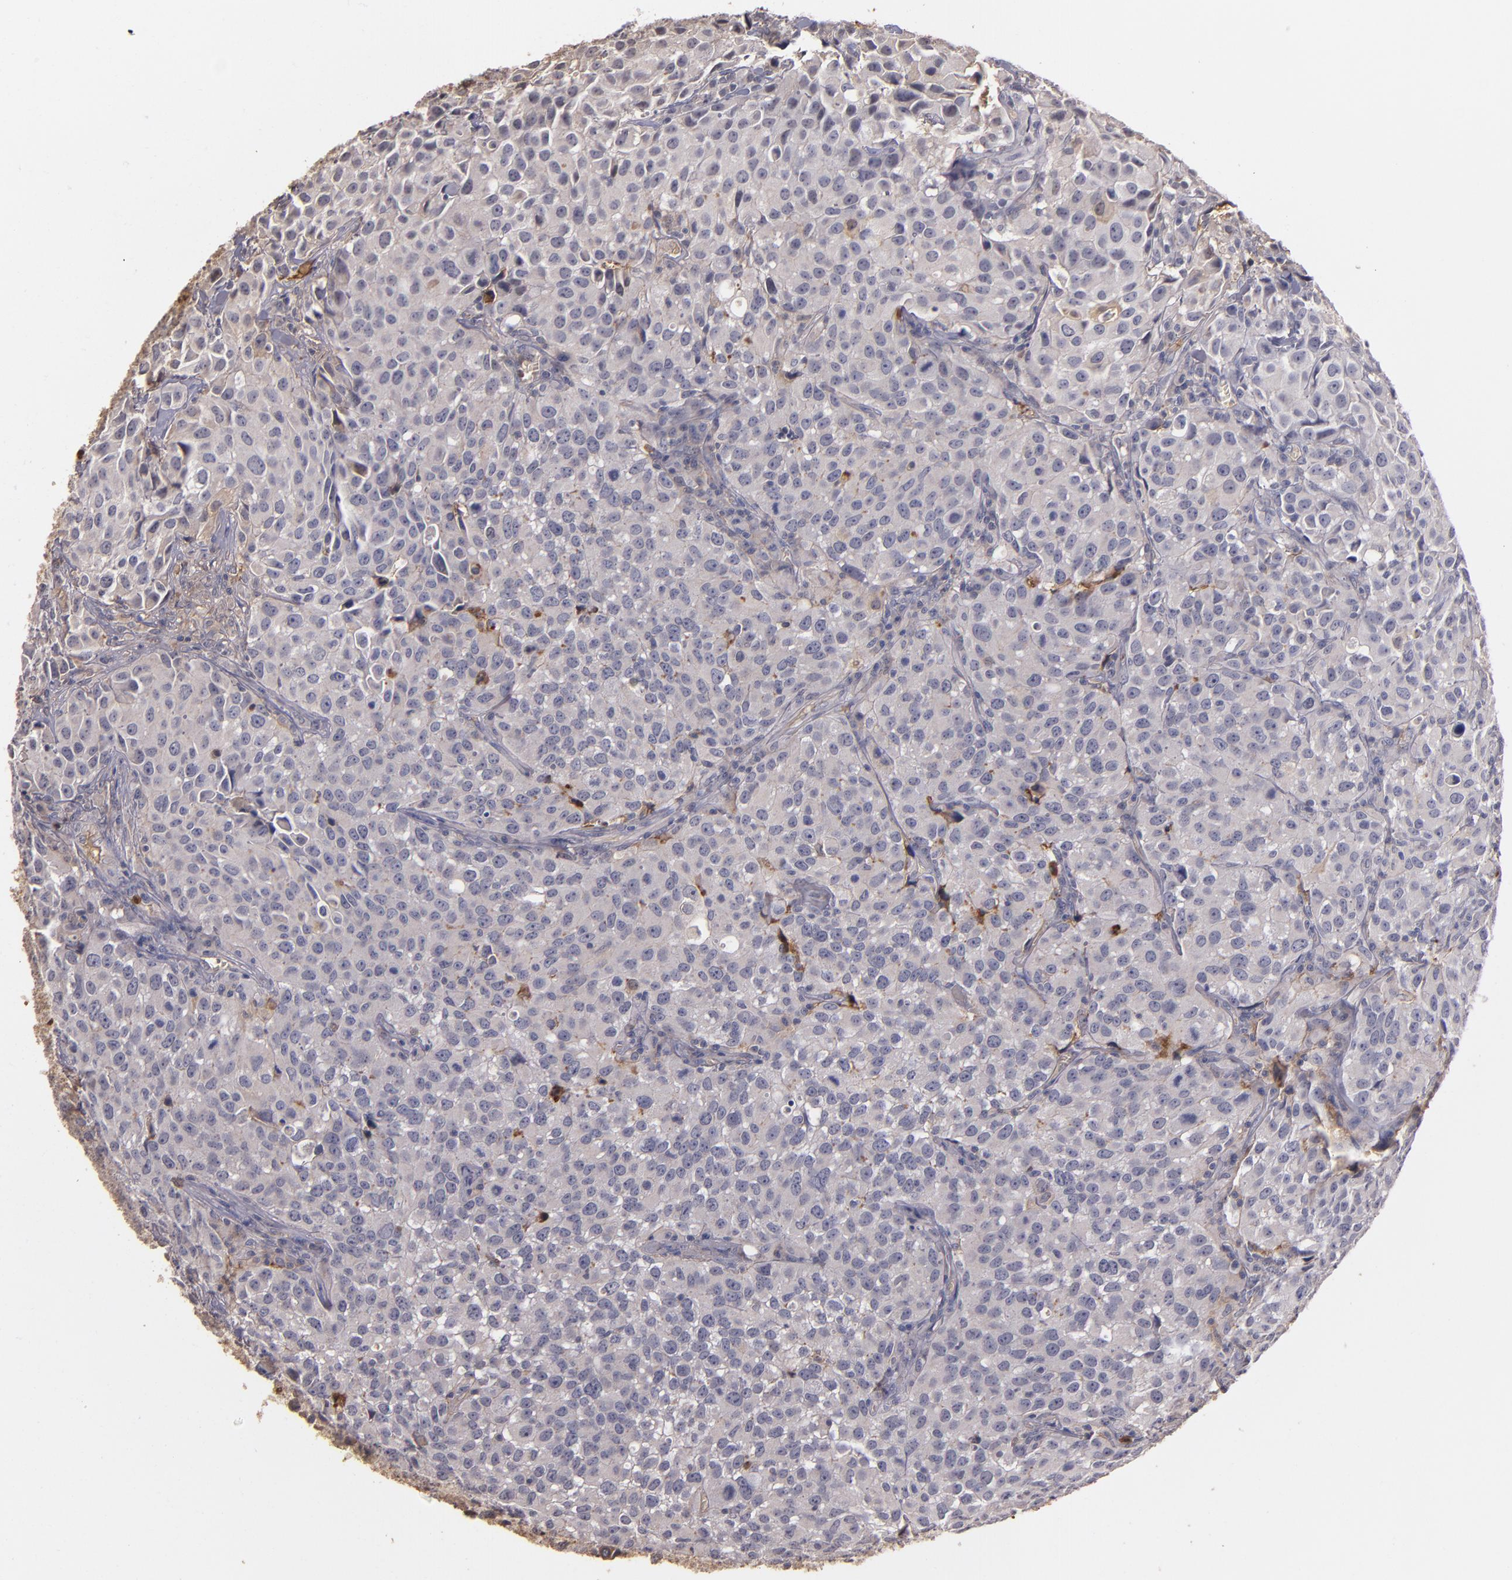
{"staining": {"intensity": "weak", "quantity": "25%-75%", "location": "cytoplasmic/membranous"}, "tissue": "urothelial cancer", "cell_type": "Tumor cells", "image_type": "cancer", "snomed": [{"axis": "morphology", "description": "Urothelial carcinoma, High grade"}, {"axis": "topography", "description": "Urinary bladder"}], "caption": "High-grade urothelial carcinoma was stained to show a protein in brown. There is low levels of weak cytoplasmic/membranous expression in approximately 25%-75% of tumor cells. (Brightfield microscopy of DAB IHC at high magnification).", "gene": "PTS", "patient": {"sex": "female", "age": 75}}